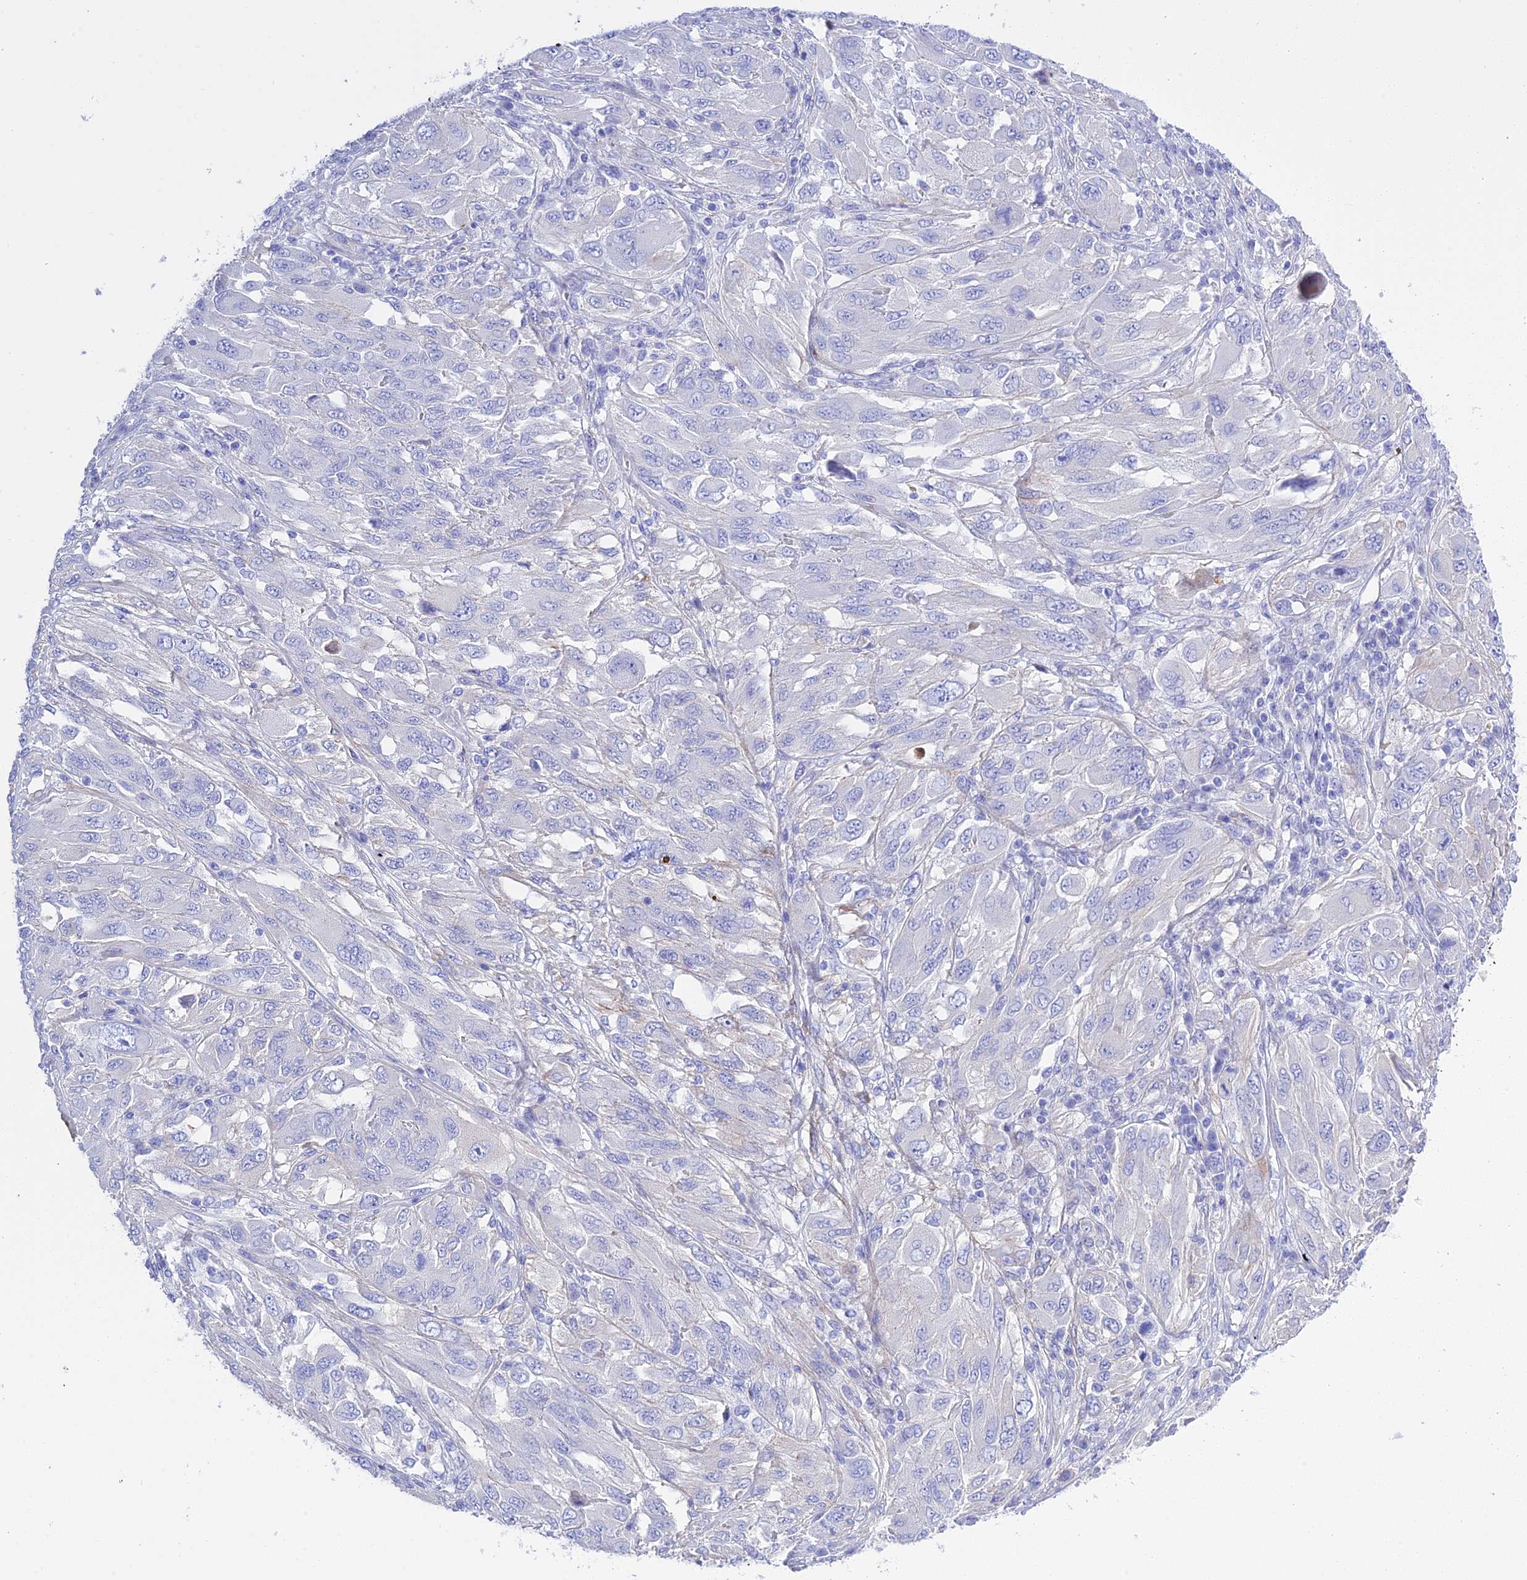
{"staining": {"intensity": "negative", "quantity": "none", "location": "none"}, "tissue": "melanoma", "cell_type": "Tumor cells", "image_type": "cancer", "snomed": [{"axis": "morphology", "description": "Malignant melanoma, NOS"}, {"axis": "topography", "description": "Skin"}], "caption": "Melanoma was stained to show a protein in brown. There is no significant expression in tumor cells.", "gene": "FRA10AC1", "patient": {"sex": "female", "age": 91}}